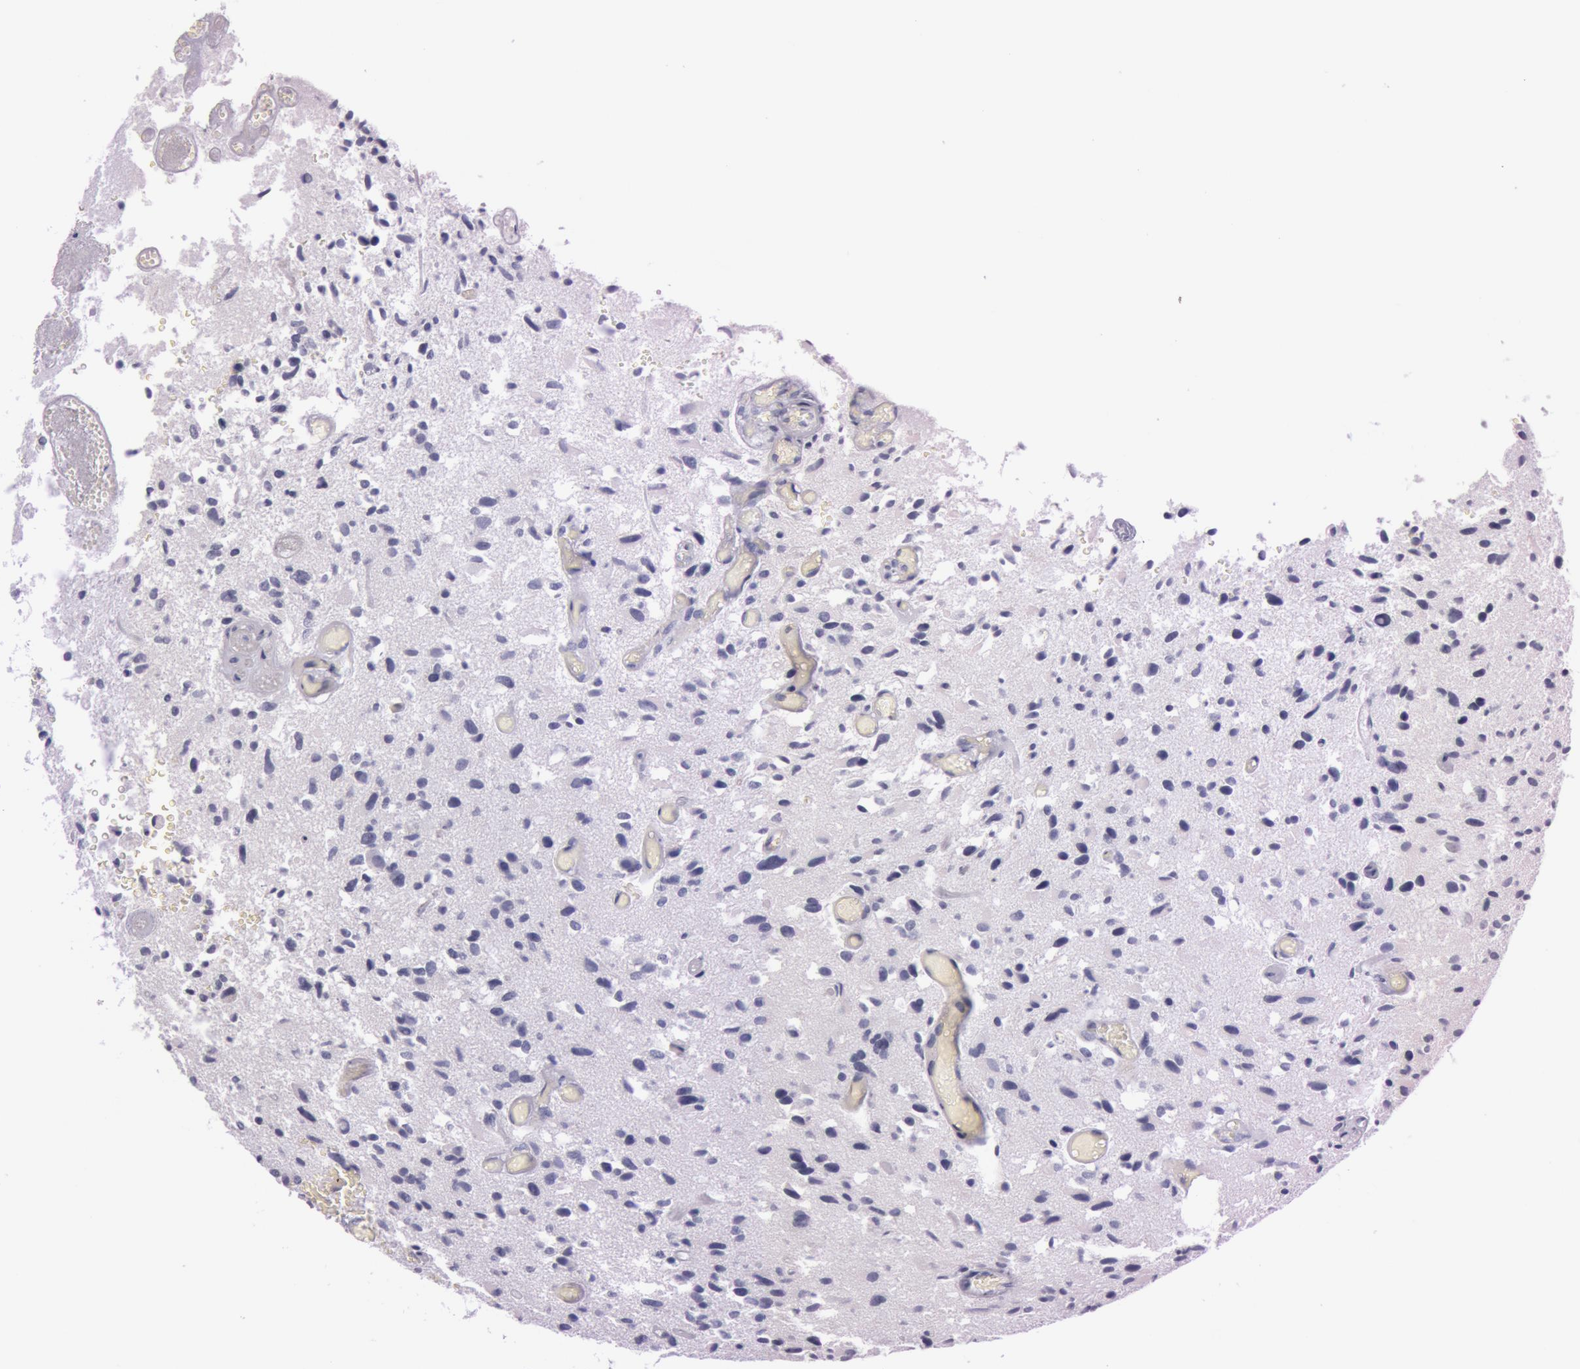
{"staining": {"intensity": "negative", "quantity": "none", "location": "none"}, "tissue": "glioma", "cell_type": "Tumor cells", "image_type": "cancer", "snomed": [{"axis": "morphology", "description": "Glioma, malignant, High grade"}, {"axis": "topography", "description": "Brain"}], "caption": "High-grade glioma (malignant) stained for a protein using IHC shows no staining tumor cells.", "gene": "S100A7", "patient": {"sex": "male", "age": 69}}